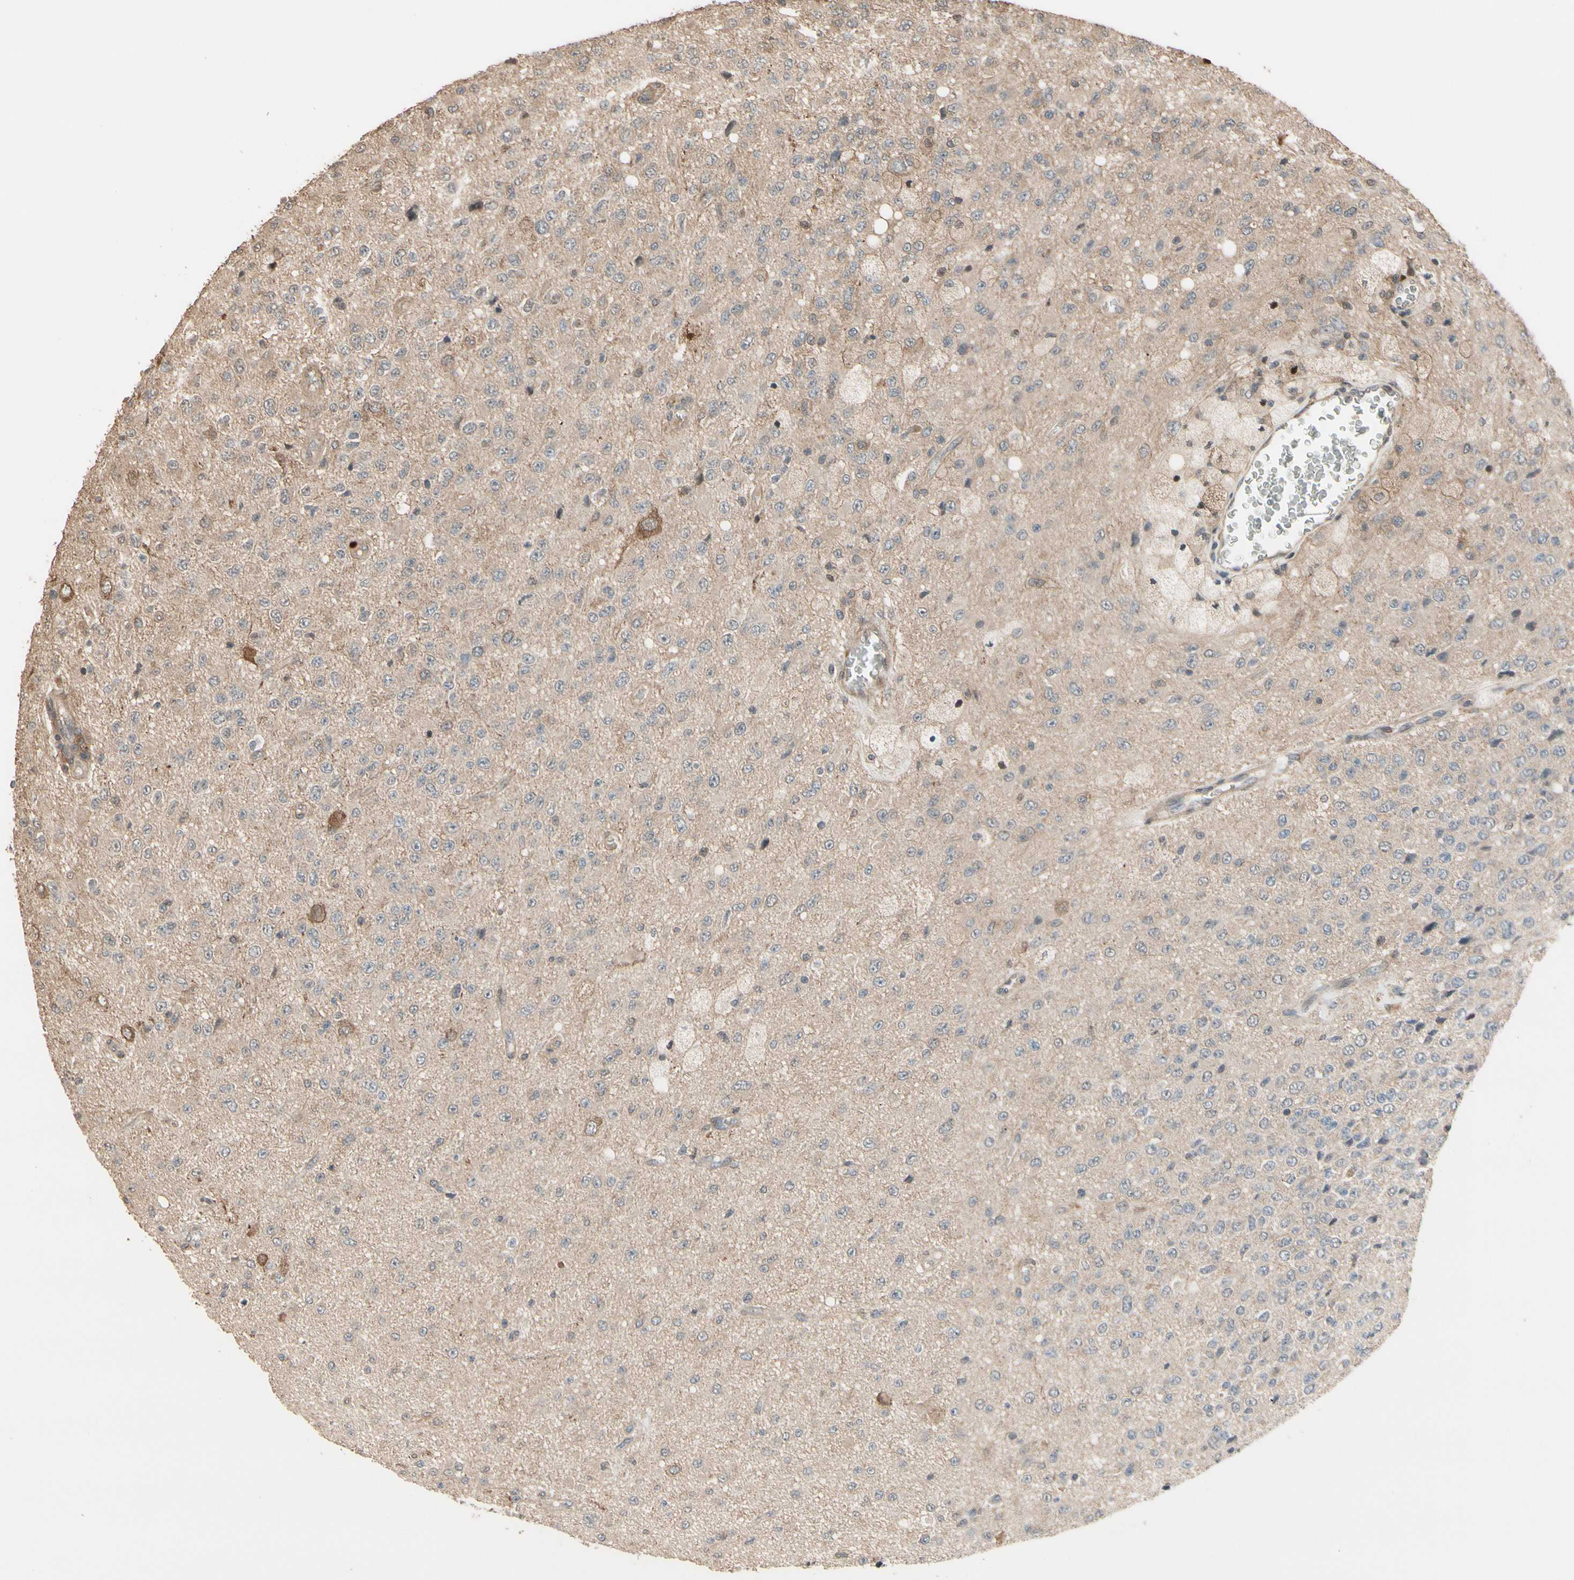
{"staining": {"intensity": "weak", "quantity": ">75%", "location": "cytoplasmic/membranous"}, "tissue": "glioma", "cell_type": "Tumor cells", "image_type": "cancer", "snomed": [{"axis": "morphology", "description": "Glioma, malignant, High grade"}, {"axis": "topography", "description": "pancreas cauda"}], "caption": "Brown immunohistochemical staining in malignant glioma (high-grade) exhibits weak cytoplasmic/membranous positivity in about >75% of tumor cells. (DAB IHC with brightfield microscopy, high magnification).", "gene": "CSF1R", "patient": {"sex": "male", "age": 60}}